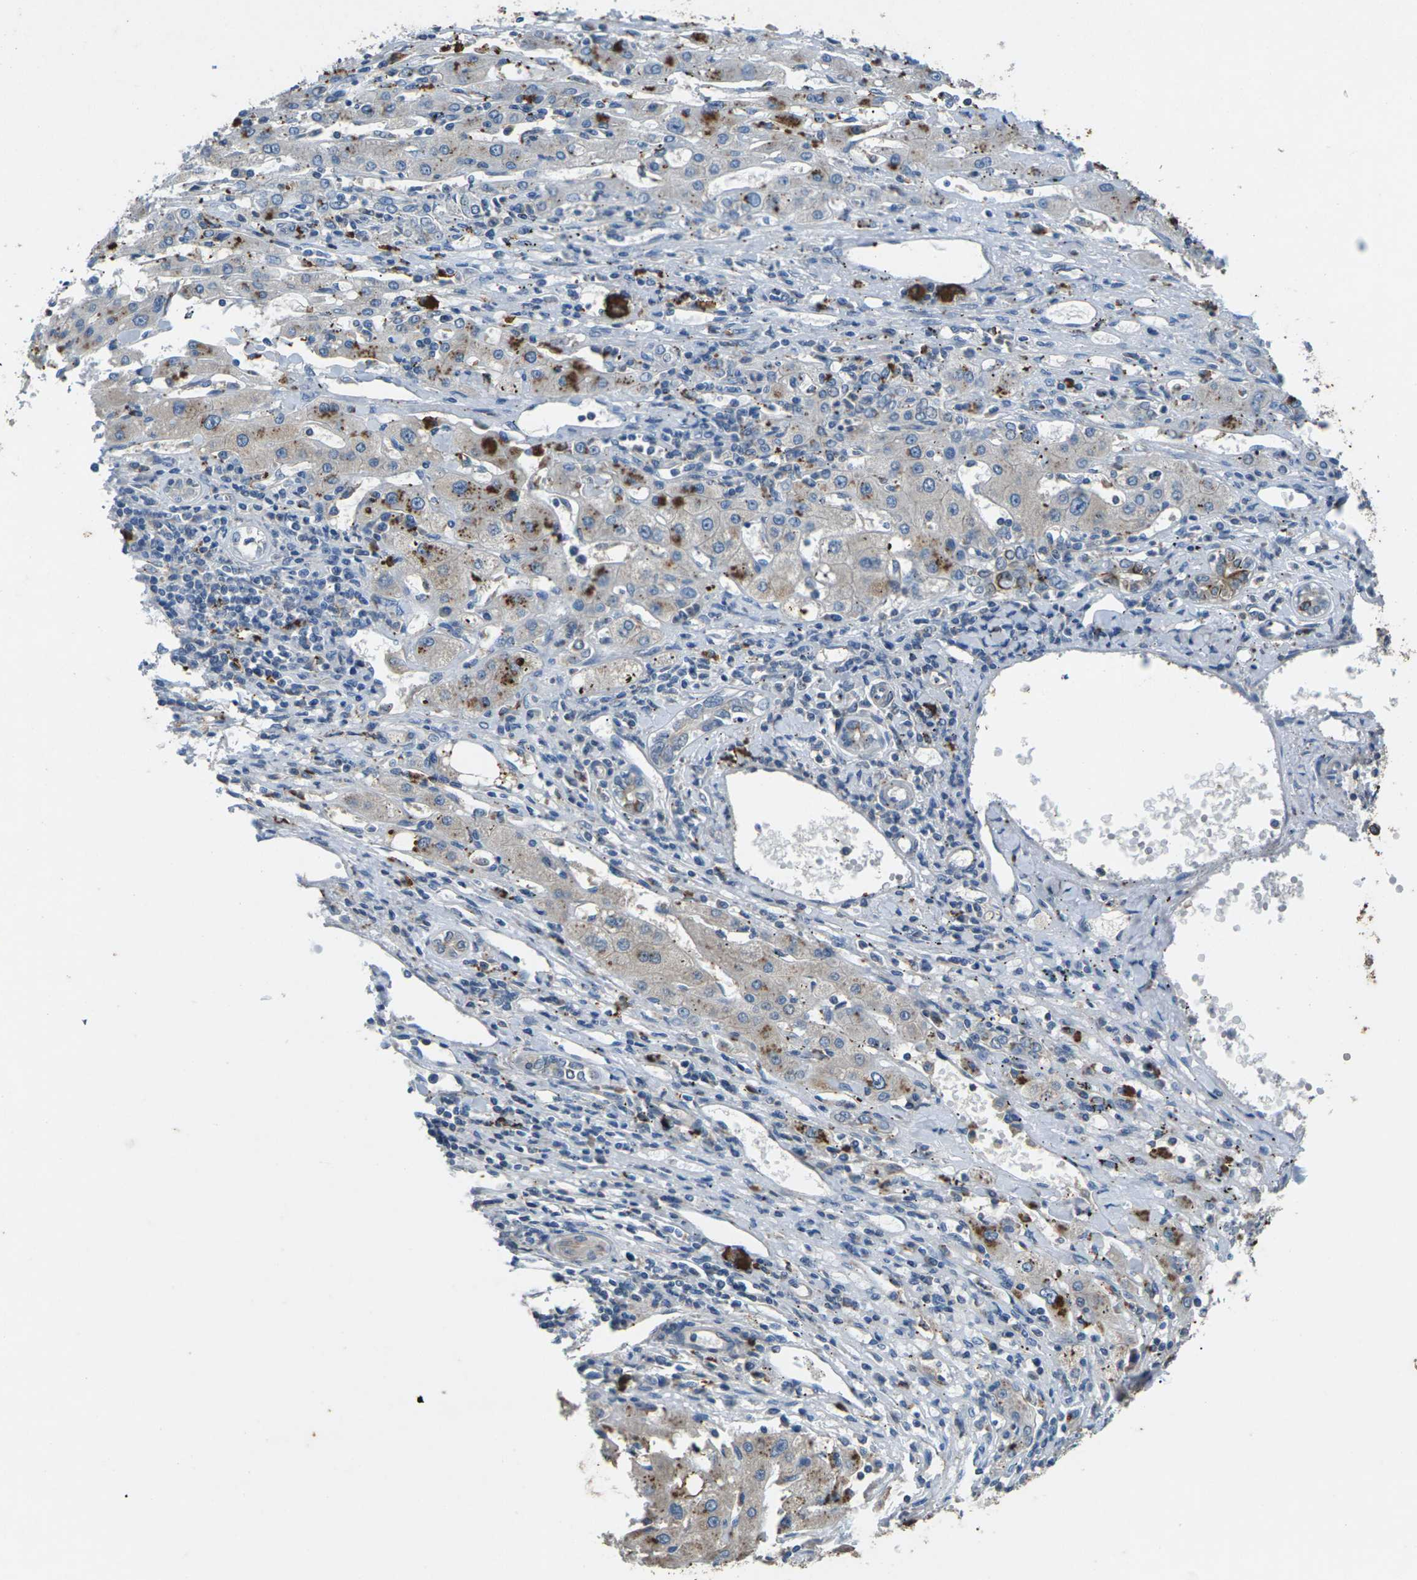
{"staining": {"intensity": "moderate", "quantity": "<25%", "location": "cytoplasmic/membranous"}, "tissue": "liver cancer", "cell_type": "Tumor cells", "image_type": "cancer", "snomed": [{"axis": "morphology", "description": "Carcinoma, Hepatocellular, NOS"}, {"axis": "topography", "description": "Liver"}], "caption": "Hepatocellular carcinoma (liver) stained with a brown dye exhibits moderate cytoplasmic/membranous positive positivity in approximately <25% of tumor cells.", "gene": "SIGLEC14", "patient": {"sex": "male", "age": 72}}